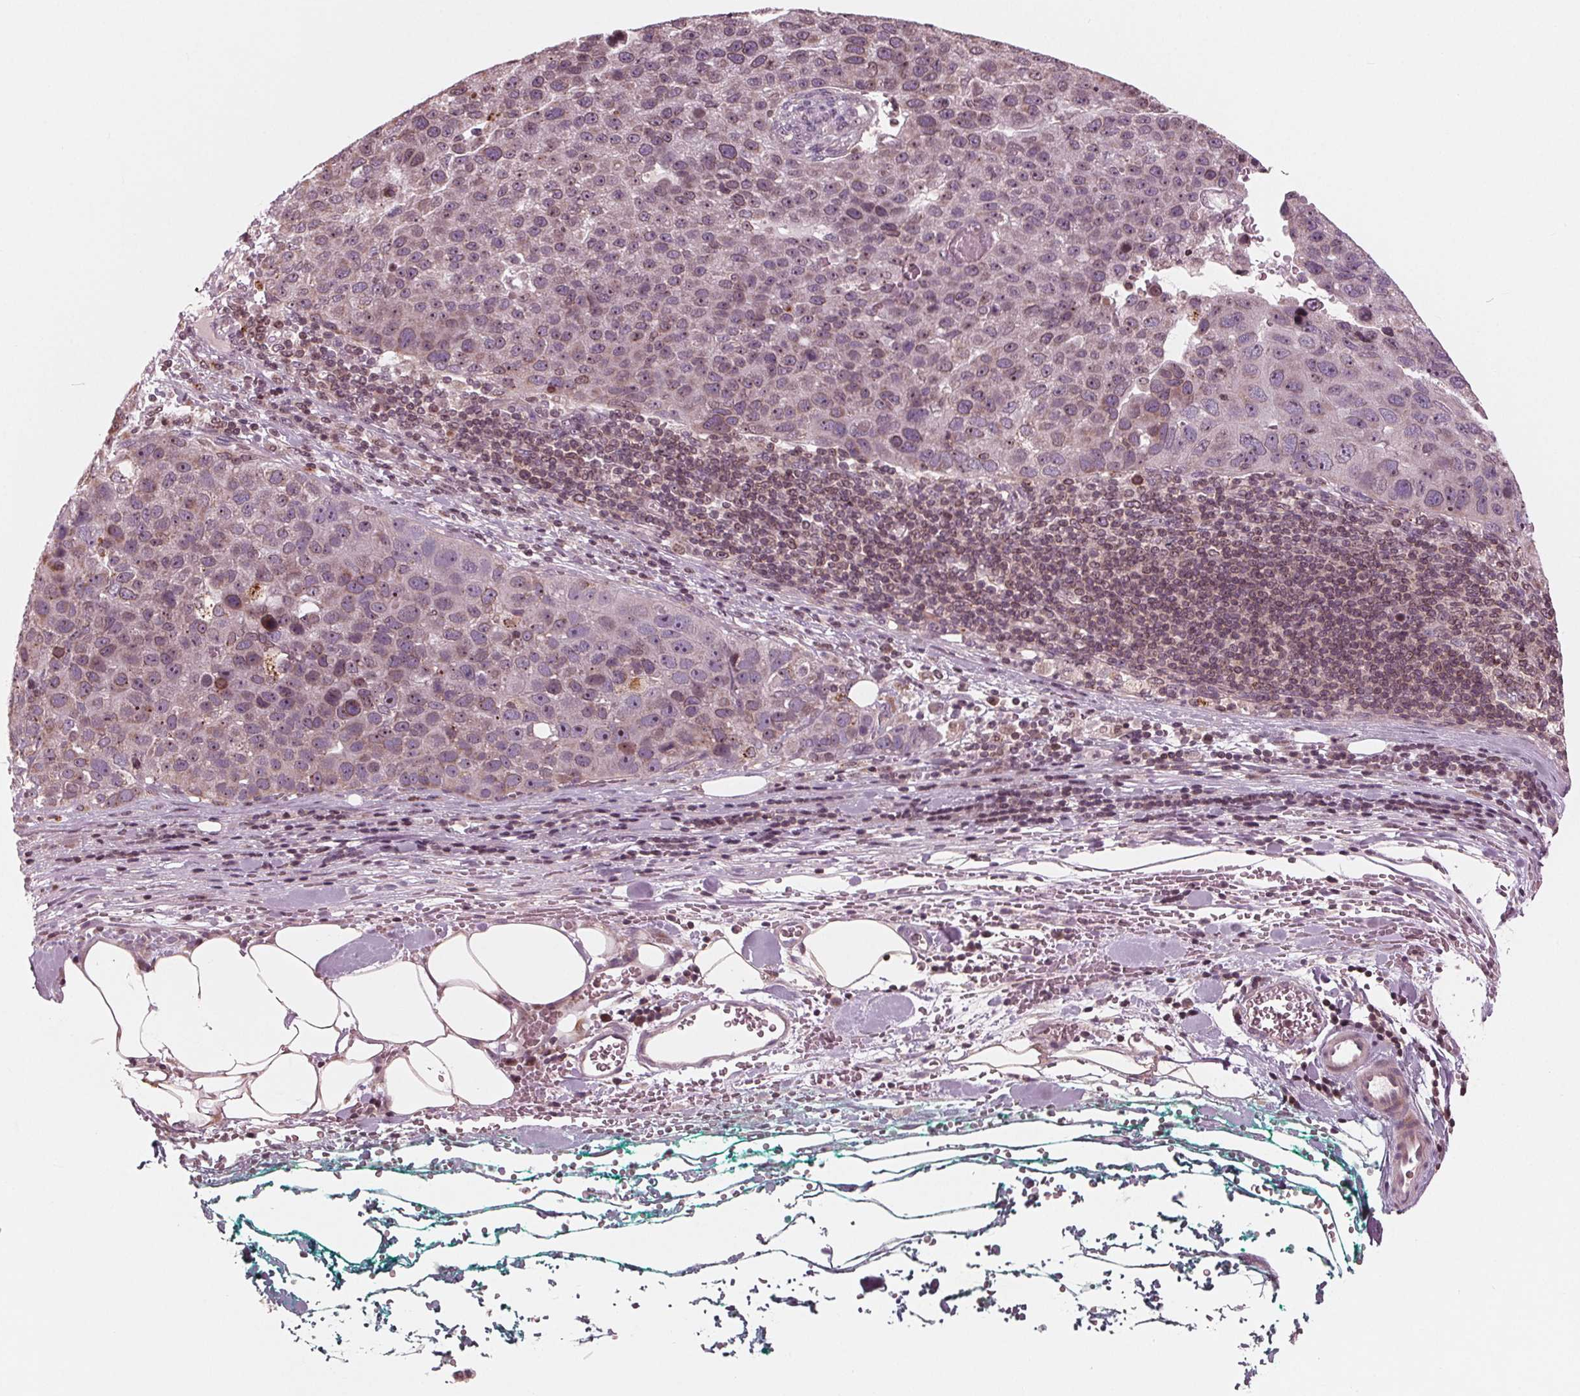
{"staining": {"intensity": "weak", "quantity": "25%-75%", "location": "cytoplasmic/membranous,nuclear"}, "tissue": "pancreatic cancer", "cell_type": "Tumor cells", "image_type": "cancer", "snomed": [{"axis": "morphology", "description": "Adenocarcinoma, NOS"}, {"axis": "topography", "description": "Pancreas"}], "caption": "Tumor cells display weak cytoplasmic/membranous and nuclear staining in about 25%-75% of cells in pancreatic adenocarcinoma.", "gene": "NUP210", "patient": {"sex": "female", "age": 61}}